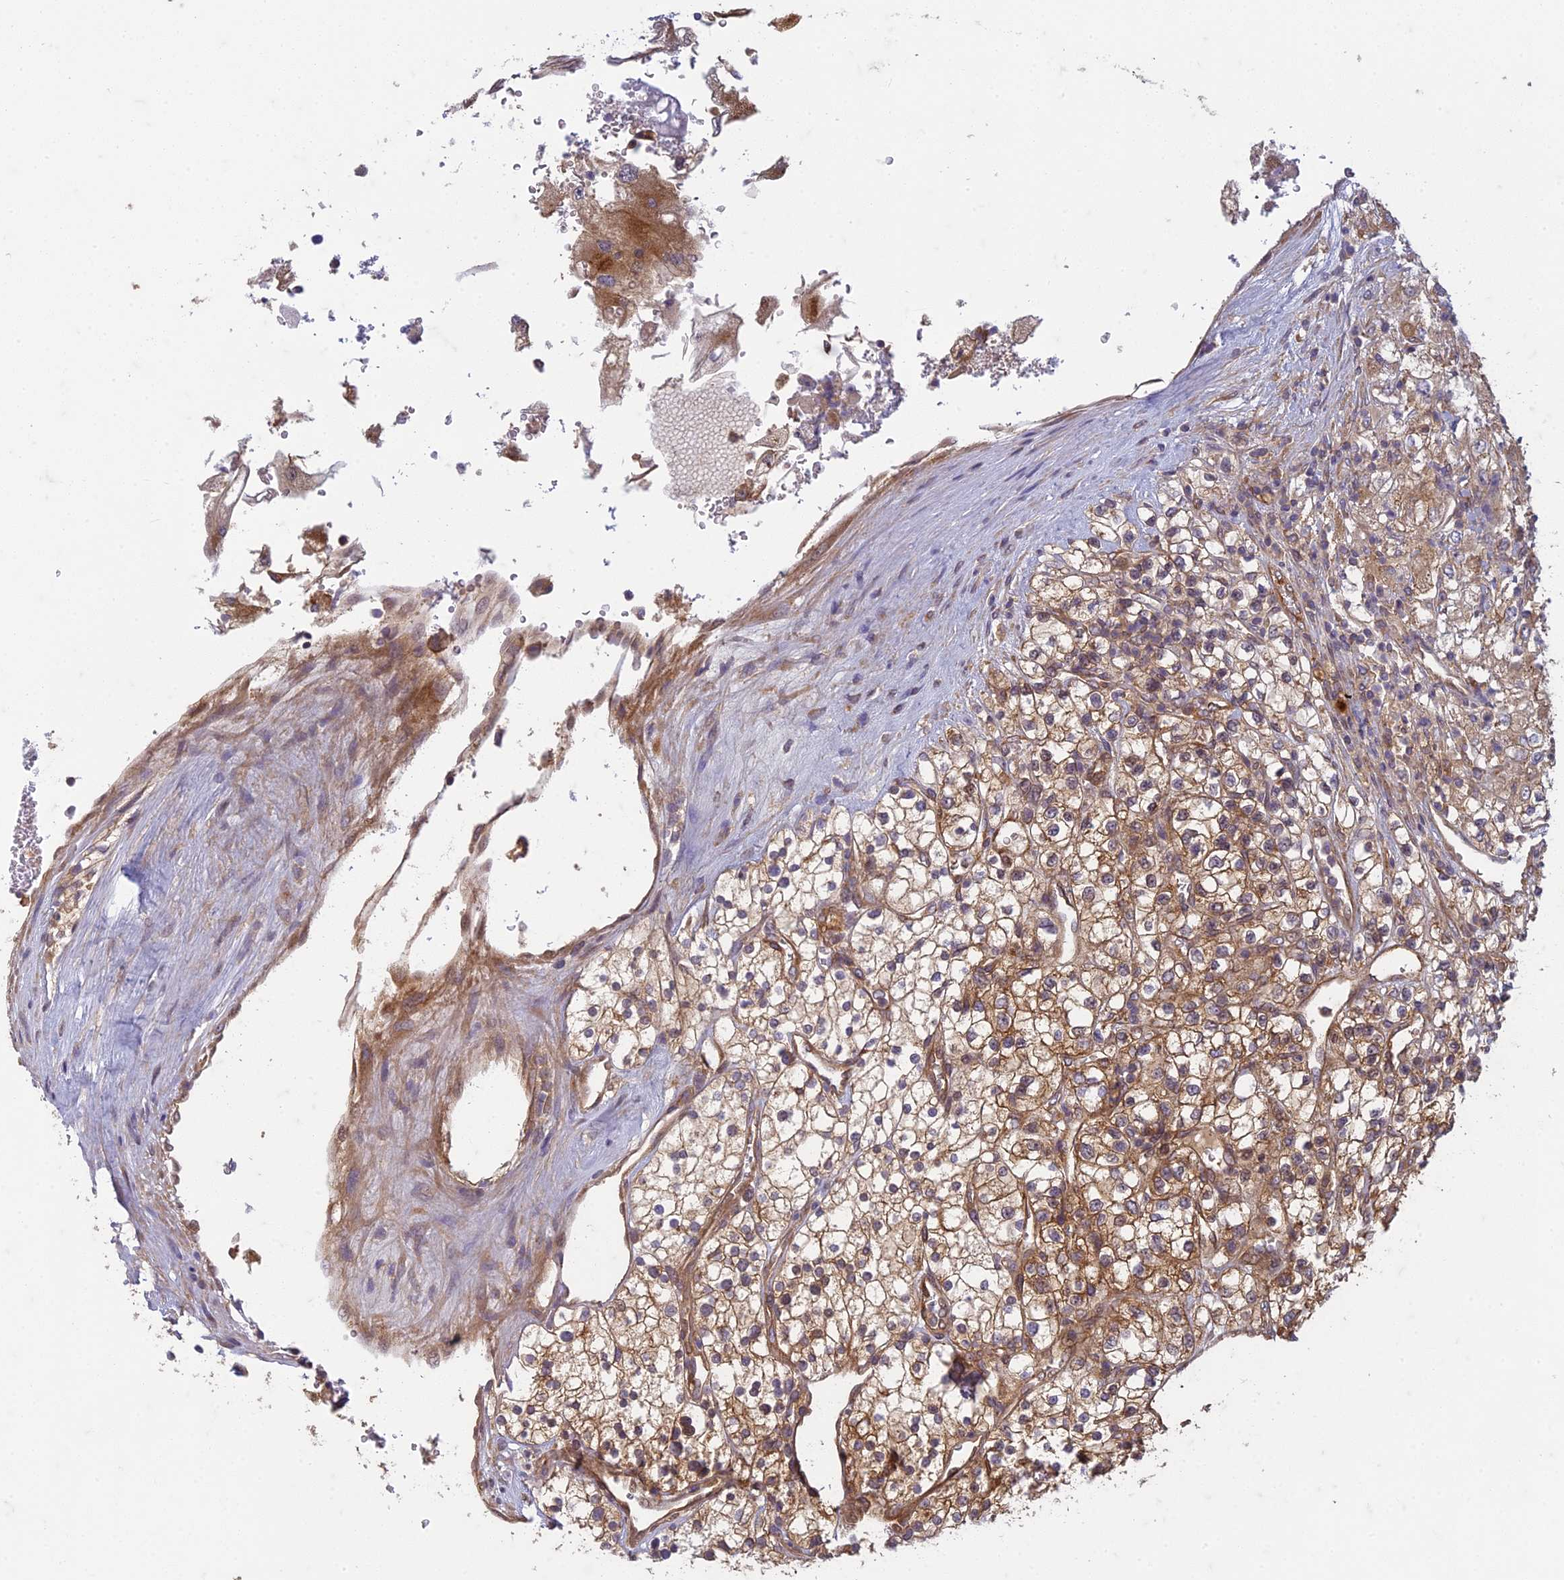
{"staining": {"intensity": "moderate", "quantity": "25%-75%", "location": "cytoplasmic/membranous"}, "tissue": "renal cancer", "cell_type": "Tumor cells", "image_type": "cancer", "snomed": [{"axis": "morphology", "description": "Adenocarcinoma, NOS"}, {"axis": "topography", "description": "Kidney"}], "caption": "This is an image of immunohistochemistry staining of renal cancer (adenocarcinoma), which shows moderate expression in the cytoplasmic/membranous of tumor cells.", "gene": "TCF25", "patient": {"sex": "male", "age": 80}}